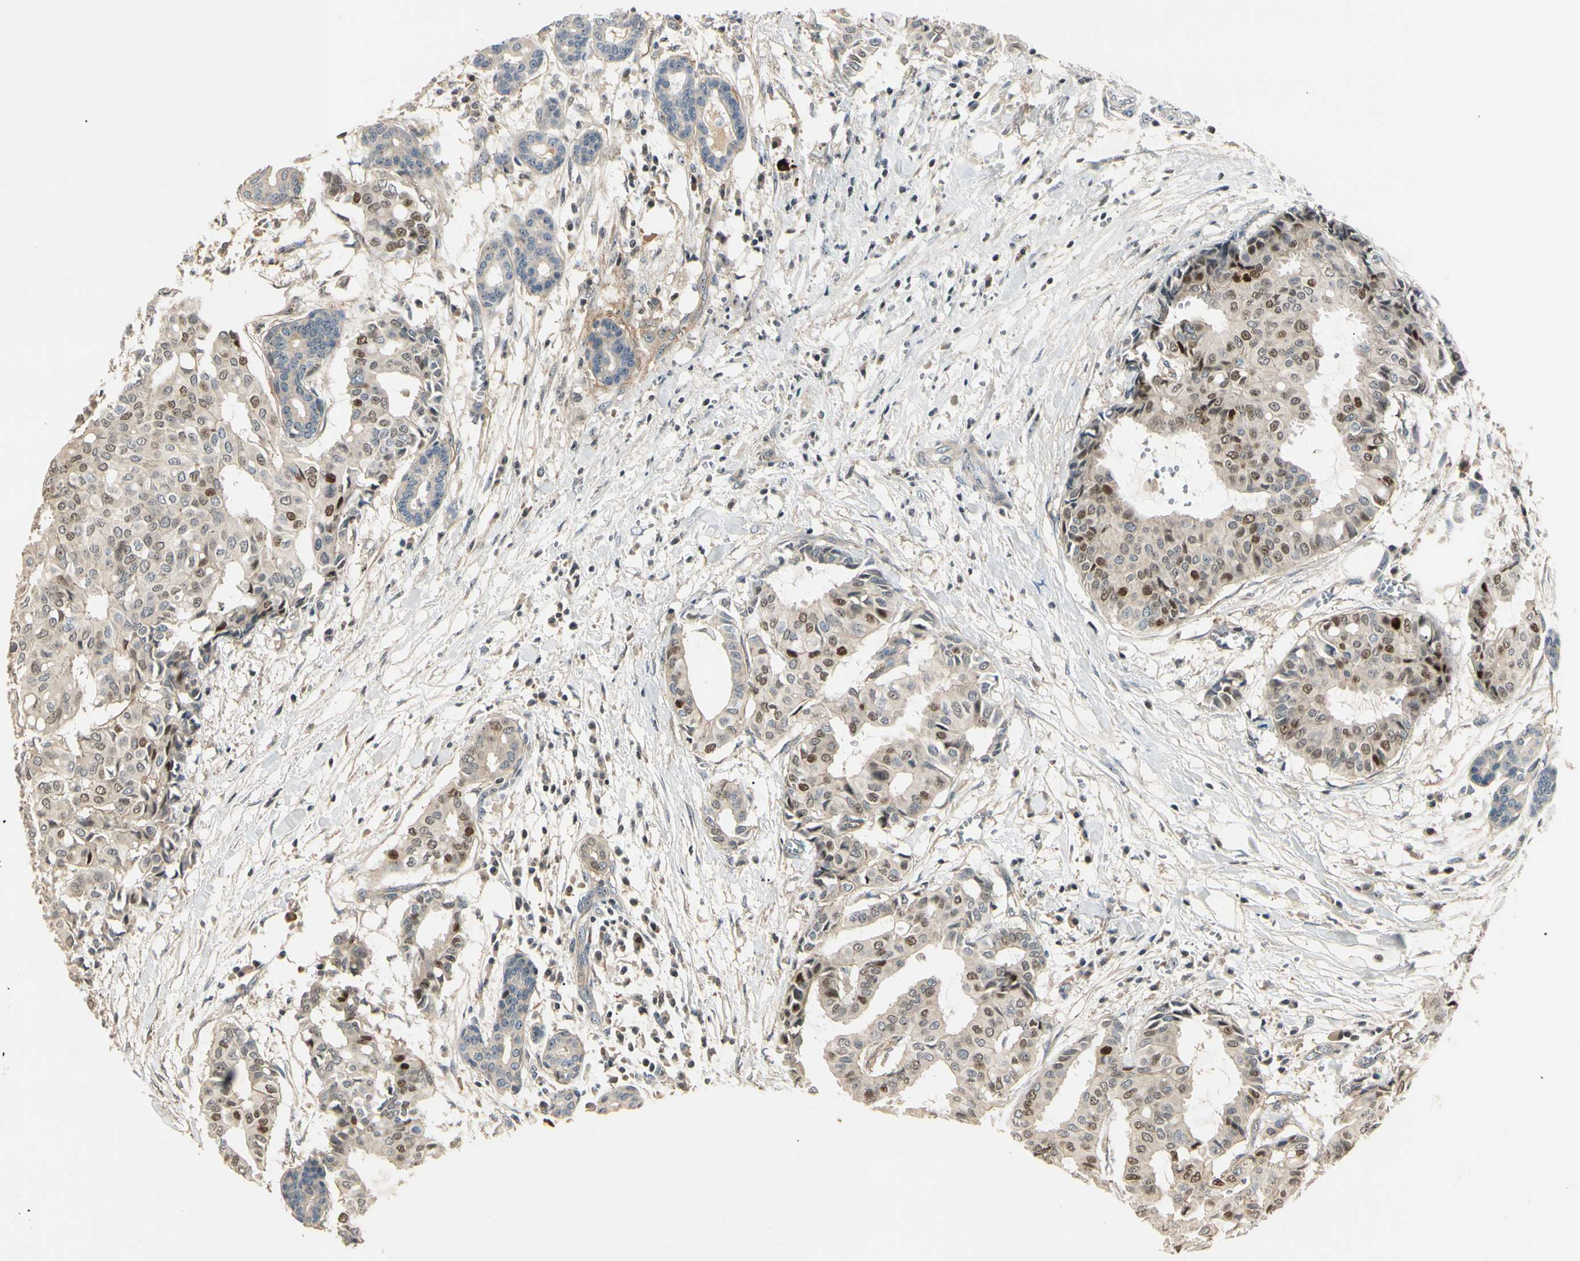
{"staining": {"intensity": "weak", "quantity": ">75%", "location": "cytoplasmic/membranous"}, "tissue": "head and neck cancer", "cell_type": "Tumor cells", "image_type": "cancer", "snomed": [{"axis": "morphology", "description": "Adenocarcinoma, NOS"}, {"axis": "topography", "description": "Salivary gland"}, {"axis": "topography", "description": "Head-Neck"}], "caption": "Brown immunohistochemical staining in head and neck cancer shows weak cytoplasmic/membranous positivity in approximately >75% of tumor cells. The protein is stained brown, and the nuclei are stained in blue (DAB (3,3'-diaminobenzidine) IHC with brightfield microscopy, high magnification).", "gene": "NFYA", "patient": {"sex": "female", "age": 59}}